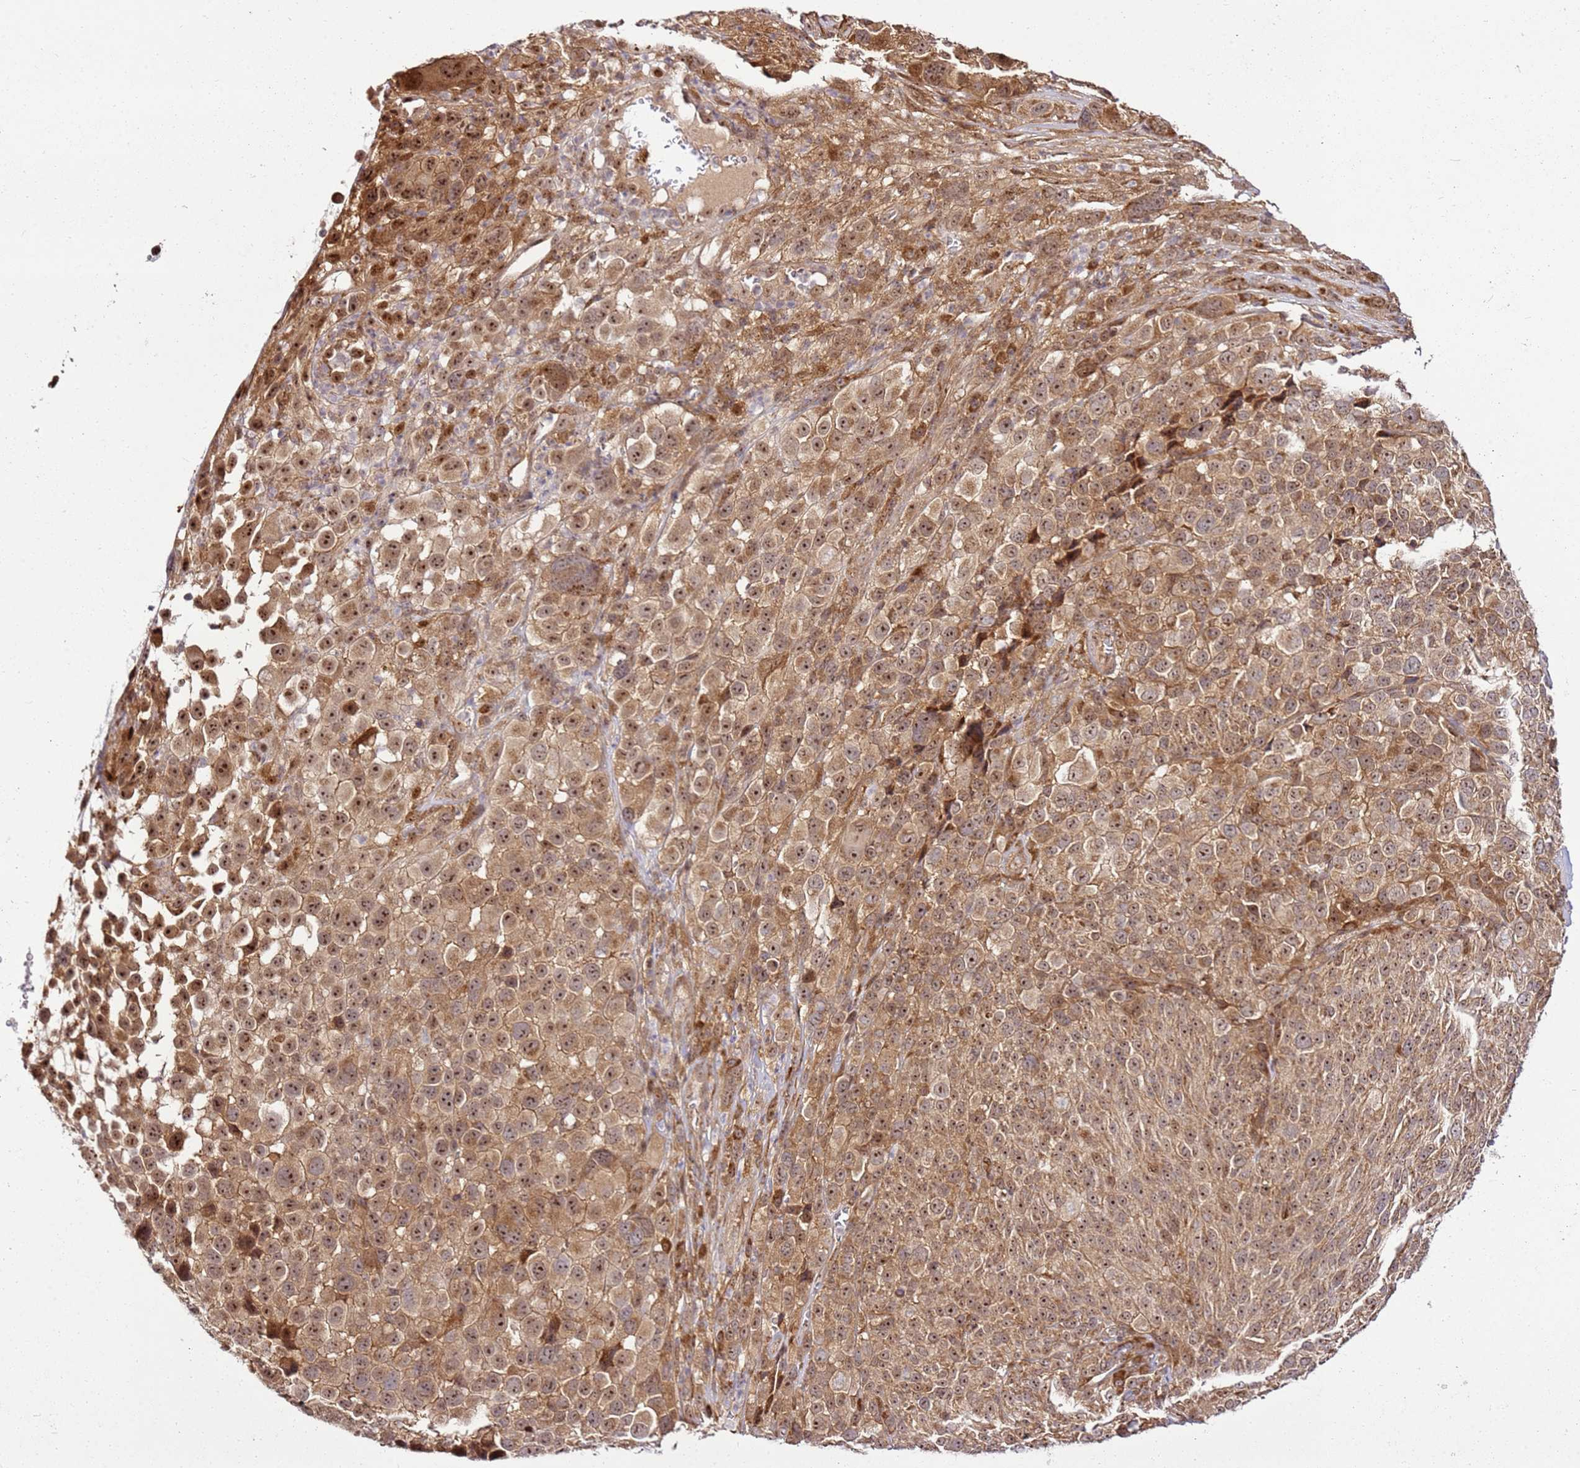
{"staining": {"intensity": "moderate", "quantity": ">75%", "location": "cytoplasmic/membranous,nuclear"}, "tissue": "melanoma", "cell_type": "Tumor cells", "image_type": "cancer", "snomed": [{"axis": "morphology", "description": "Malignant melanoma, NOS"}, {"axis": "topography", "description": "Skin of trunk"}], "caption": "Immunohistochemistry staining of melanoma, which shows medium levels of moderate cytoplasmic/membranous and nuclear staining in approximately >75% of tumor cells indicating moderate cytoplasmic/membranous and nuclear protein positivity. The staining was performed using DAB (3,3'-diaminobenzidine) (brown) for protein detection and nuclei were counterstained in hematoxylin (blue).", "gene": "RASA3", "patient": {"sex": "male", "age": 71}}